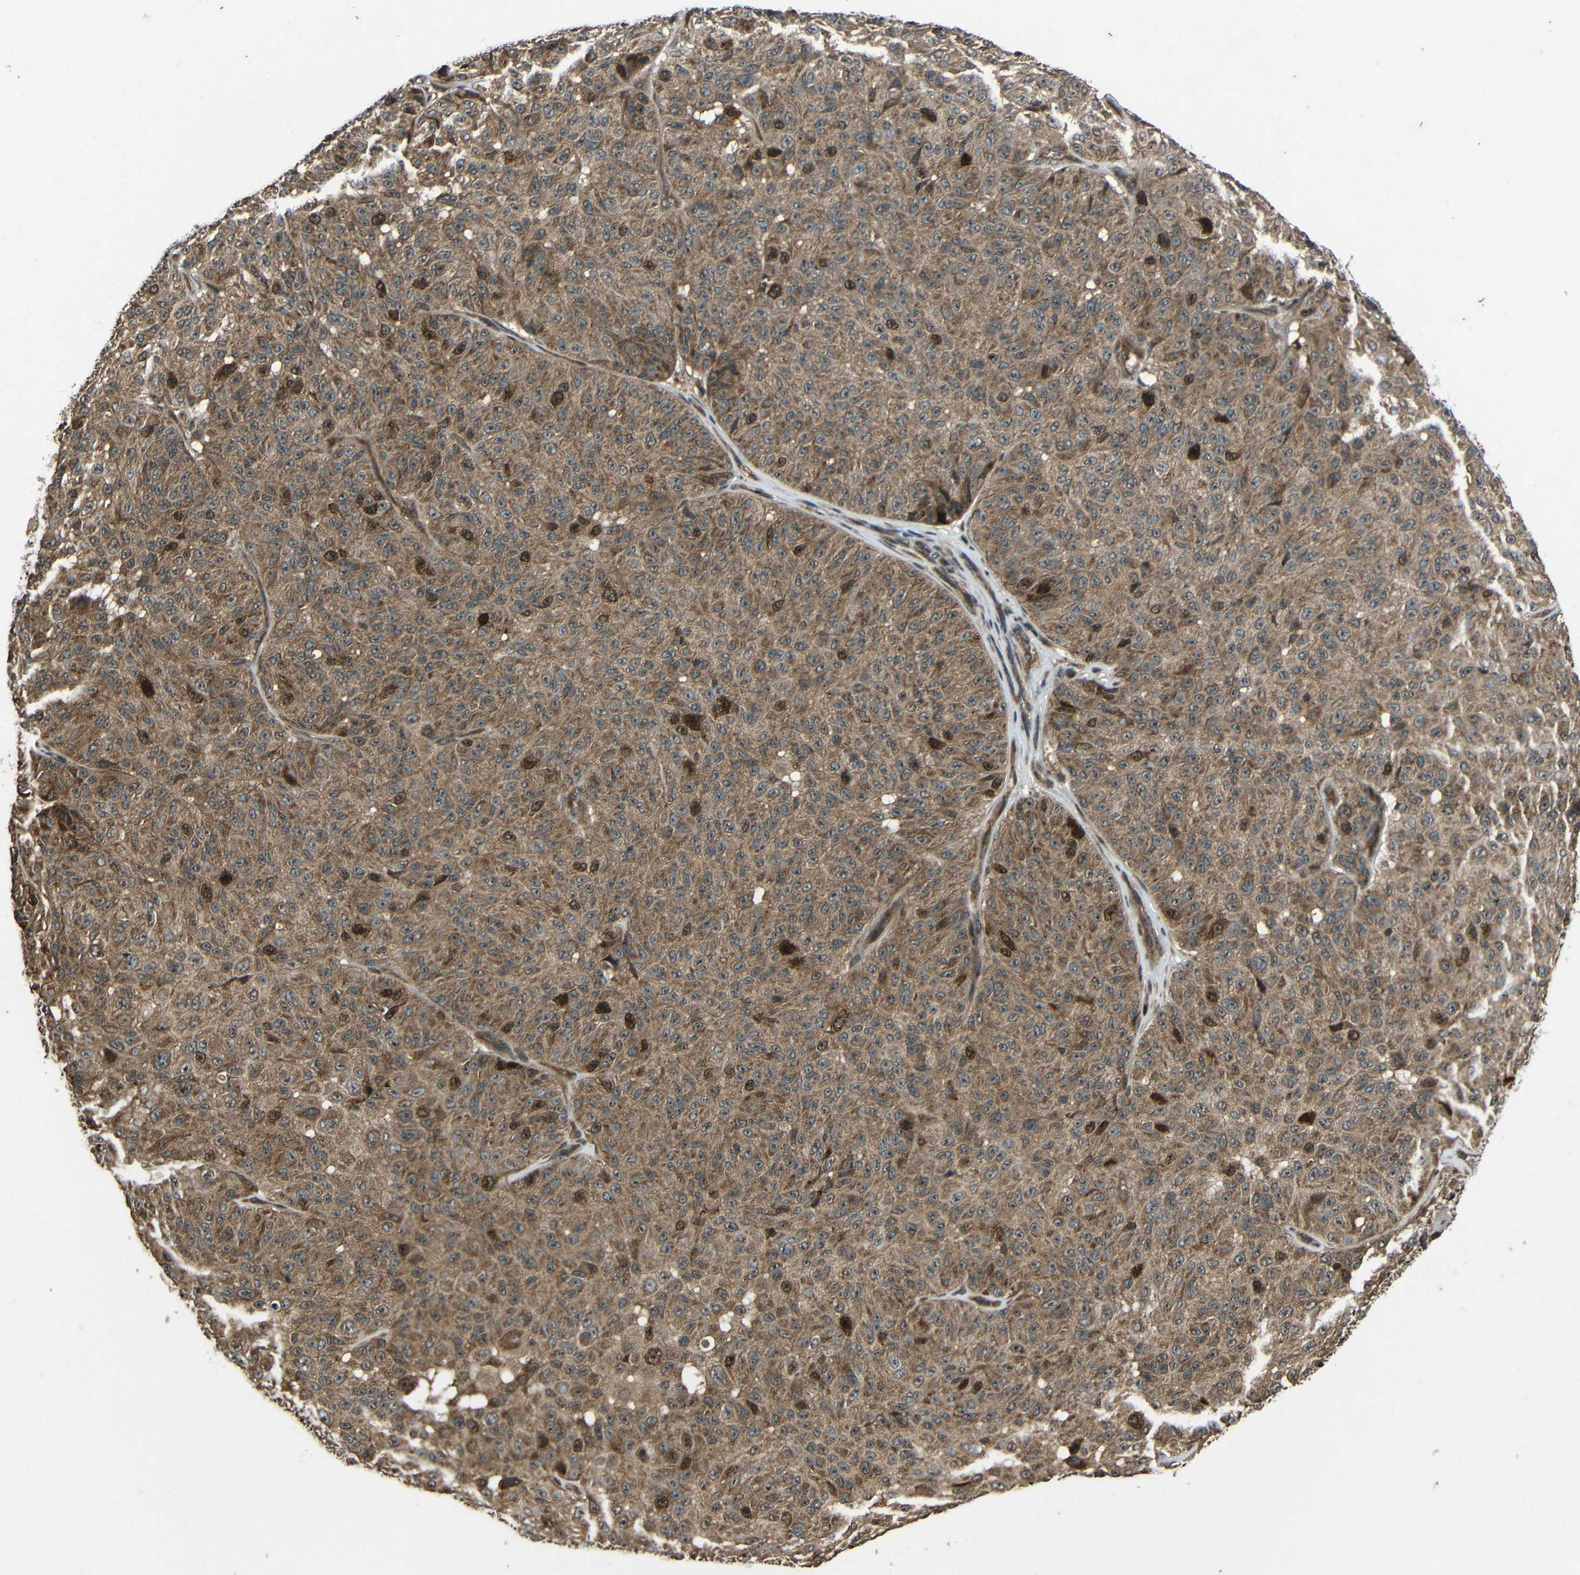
{"staining": {"intensity": "moderate", "quantity": ">75%", "location": "cytoplasmic/membranous,nuclear"}, "tissue": "melanoma", "cell_type": "Tumor cells", "image_type": "cancer", "snomed": [{"axis": "morphology", "description": "Malignant melanoma, NOS"}, {"axis": "topography", "description": "Skin"}], "caption": "This histopathology image displays immunohistochemistry (IHC) staining of melanoma, with medium moderate cytoplasmic/membranous and nuclear staining in about >75% of tumor cells.", "gene": "PLK2", "patient": {"sex": "female", "age": 46}}